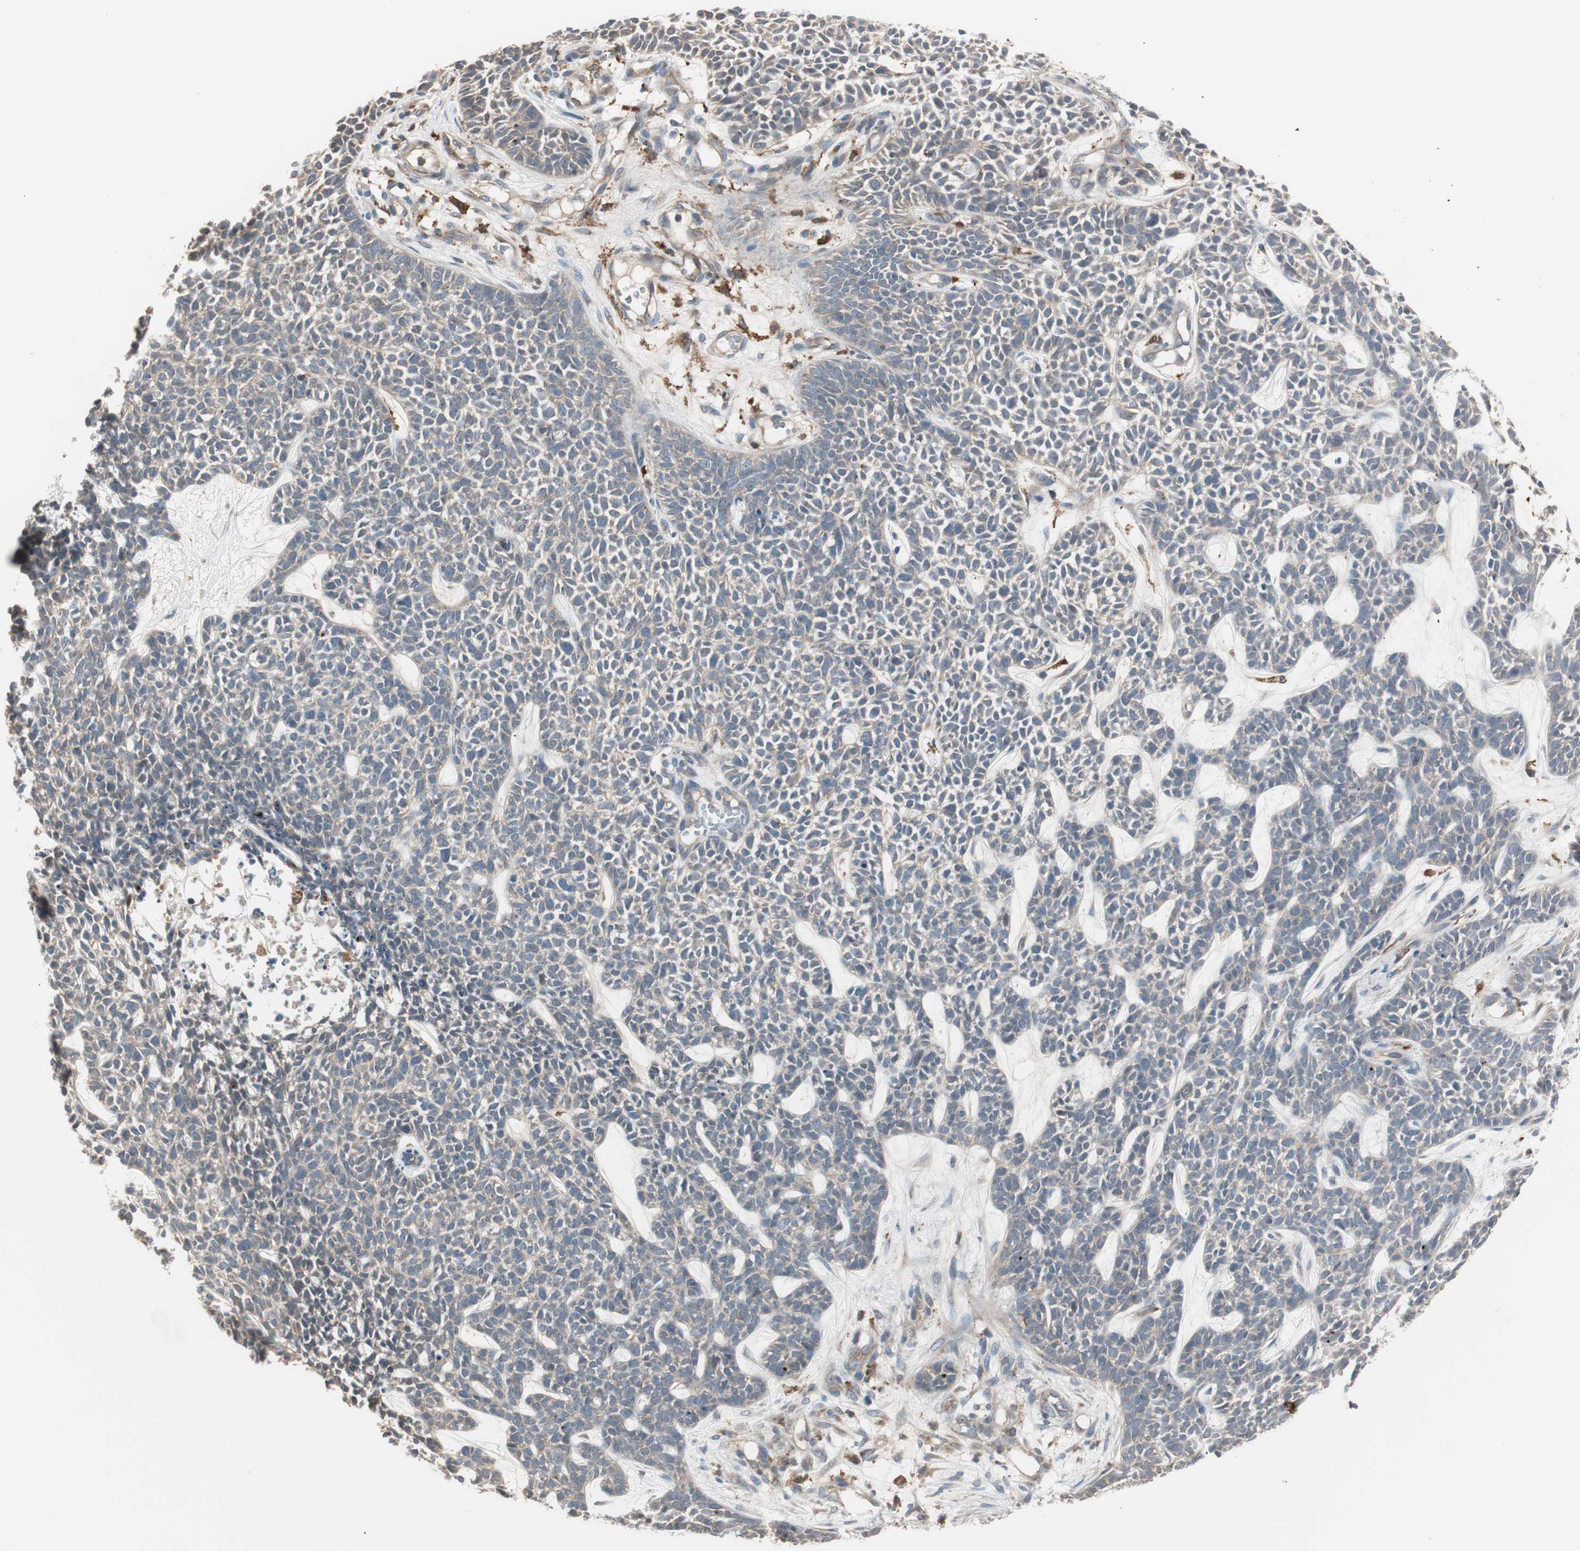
{"staining": {"intensity": "weak", "quantity": ">75%", "location": "cytoplasmic/membranous"}, "tissue": "skin cancer", "cell_type": "Tumor cells", "image_type": "cancer", "snomed": [{"axis": "morphology", "description": "Basal cell carcinoma"}, {"axis": "topography", "description": "Skin"}], "caption": "Weak cytoplasmic/membranous expression is appreciated in about >75% of tumor cells in skin basal cell carcinoma.", "gene": "STAB1", "patient": {"sex": "female", "age": 84}}